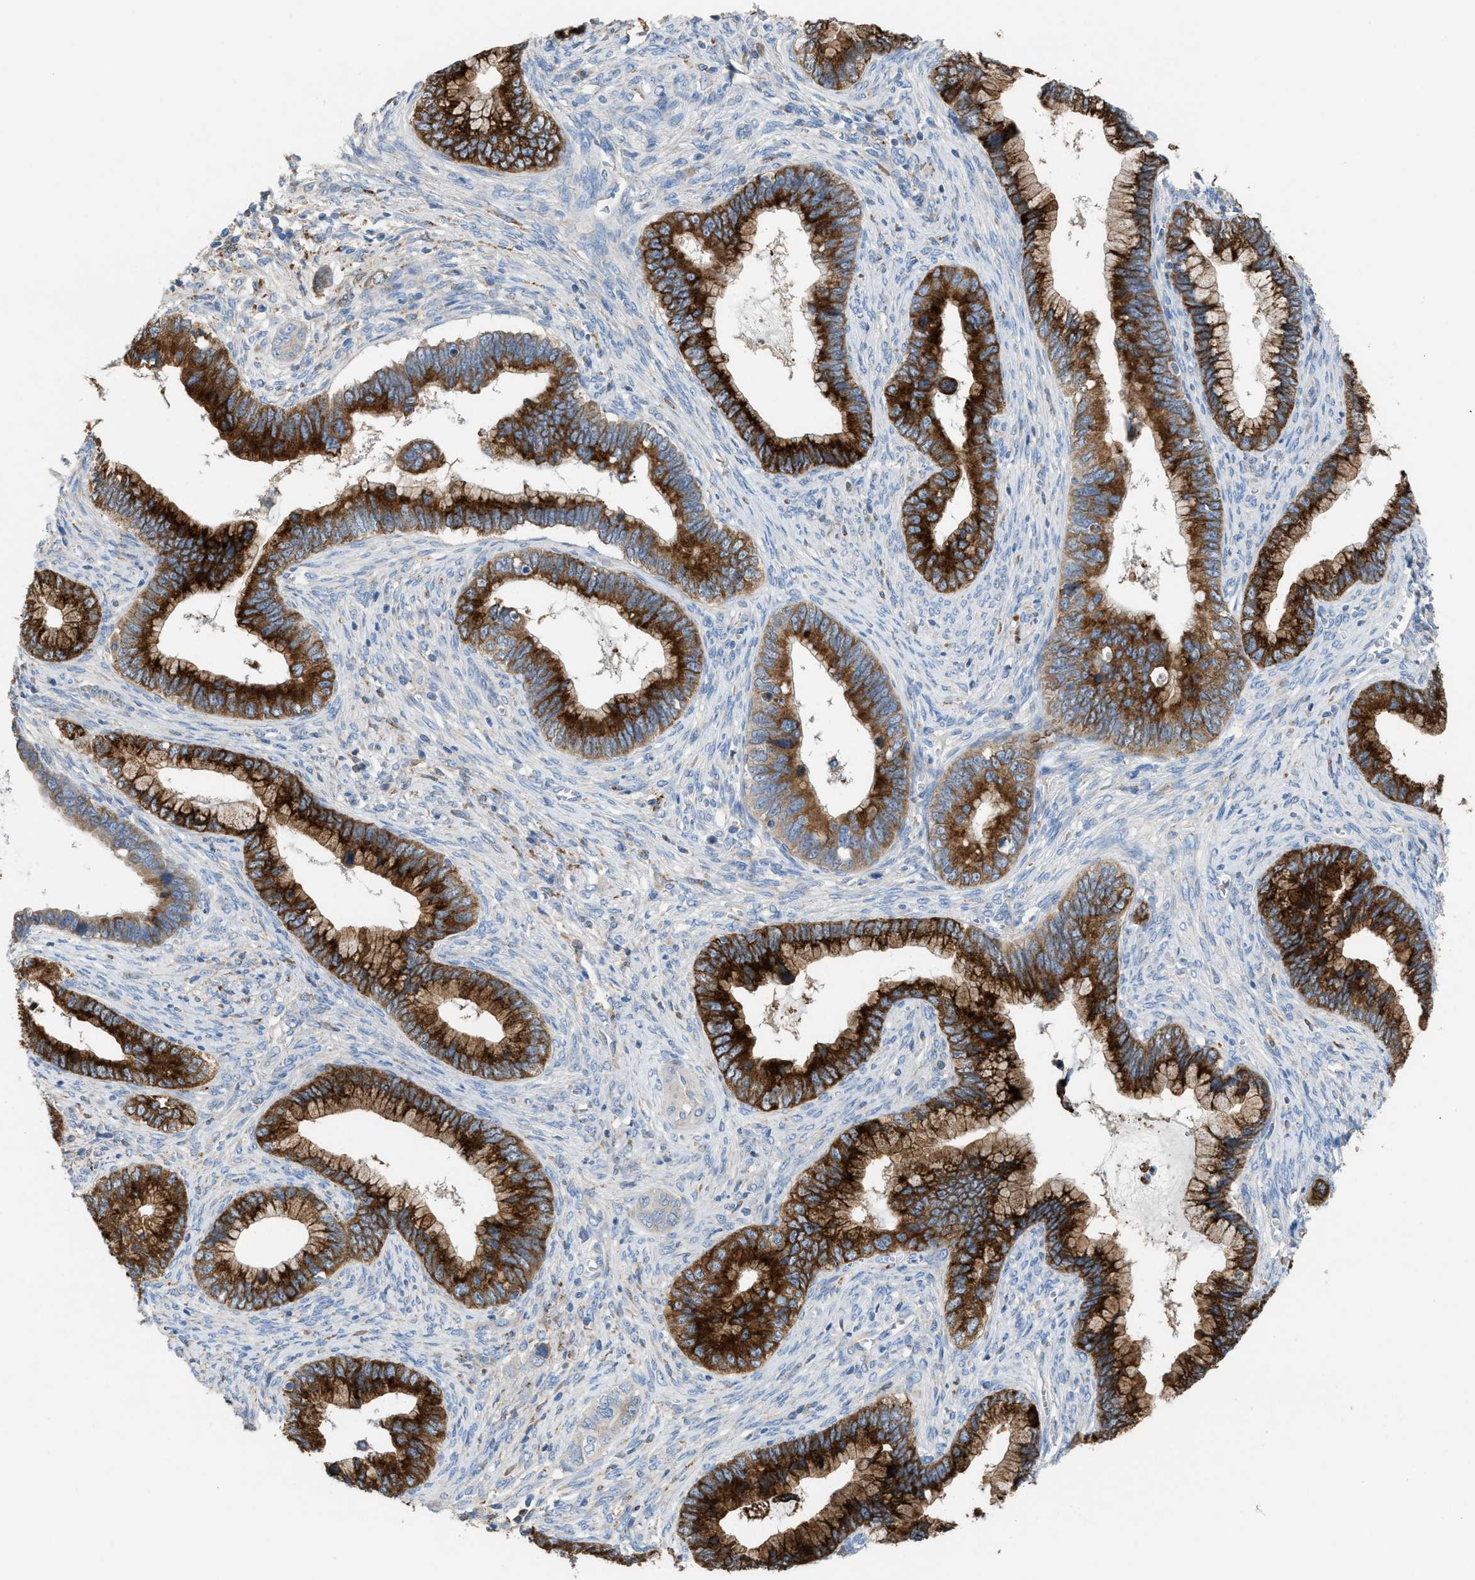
{"staining": {"intensity": "strong", "quantity": ">75%", "location": "cytoplasmic/membranous"}, "tissue": "cervical cancer", "cell_type": "Tumor cells", "image_type": "cancer", "snomed": [{"axis": "morphology", "description": "Adenocarcinoma, NOS"}, {"axis": "topography", "description": "Cervix"}], "caption": "This image shows IHC staining of cervical adenocarcinoma, with high strong cytoplasmic/membranous expression in about >75% of tumor cells.", "gene": "AOAH", "patient": {"sex": "female", "age": 44}}